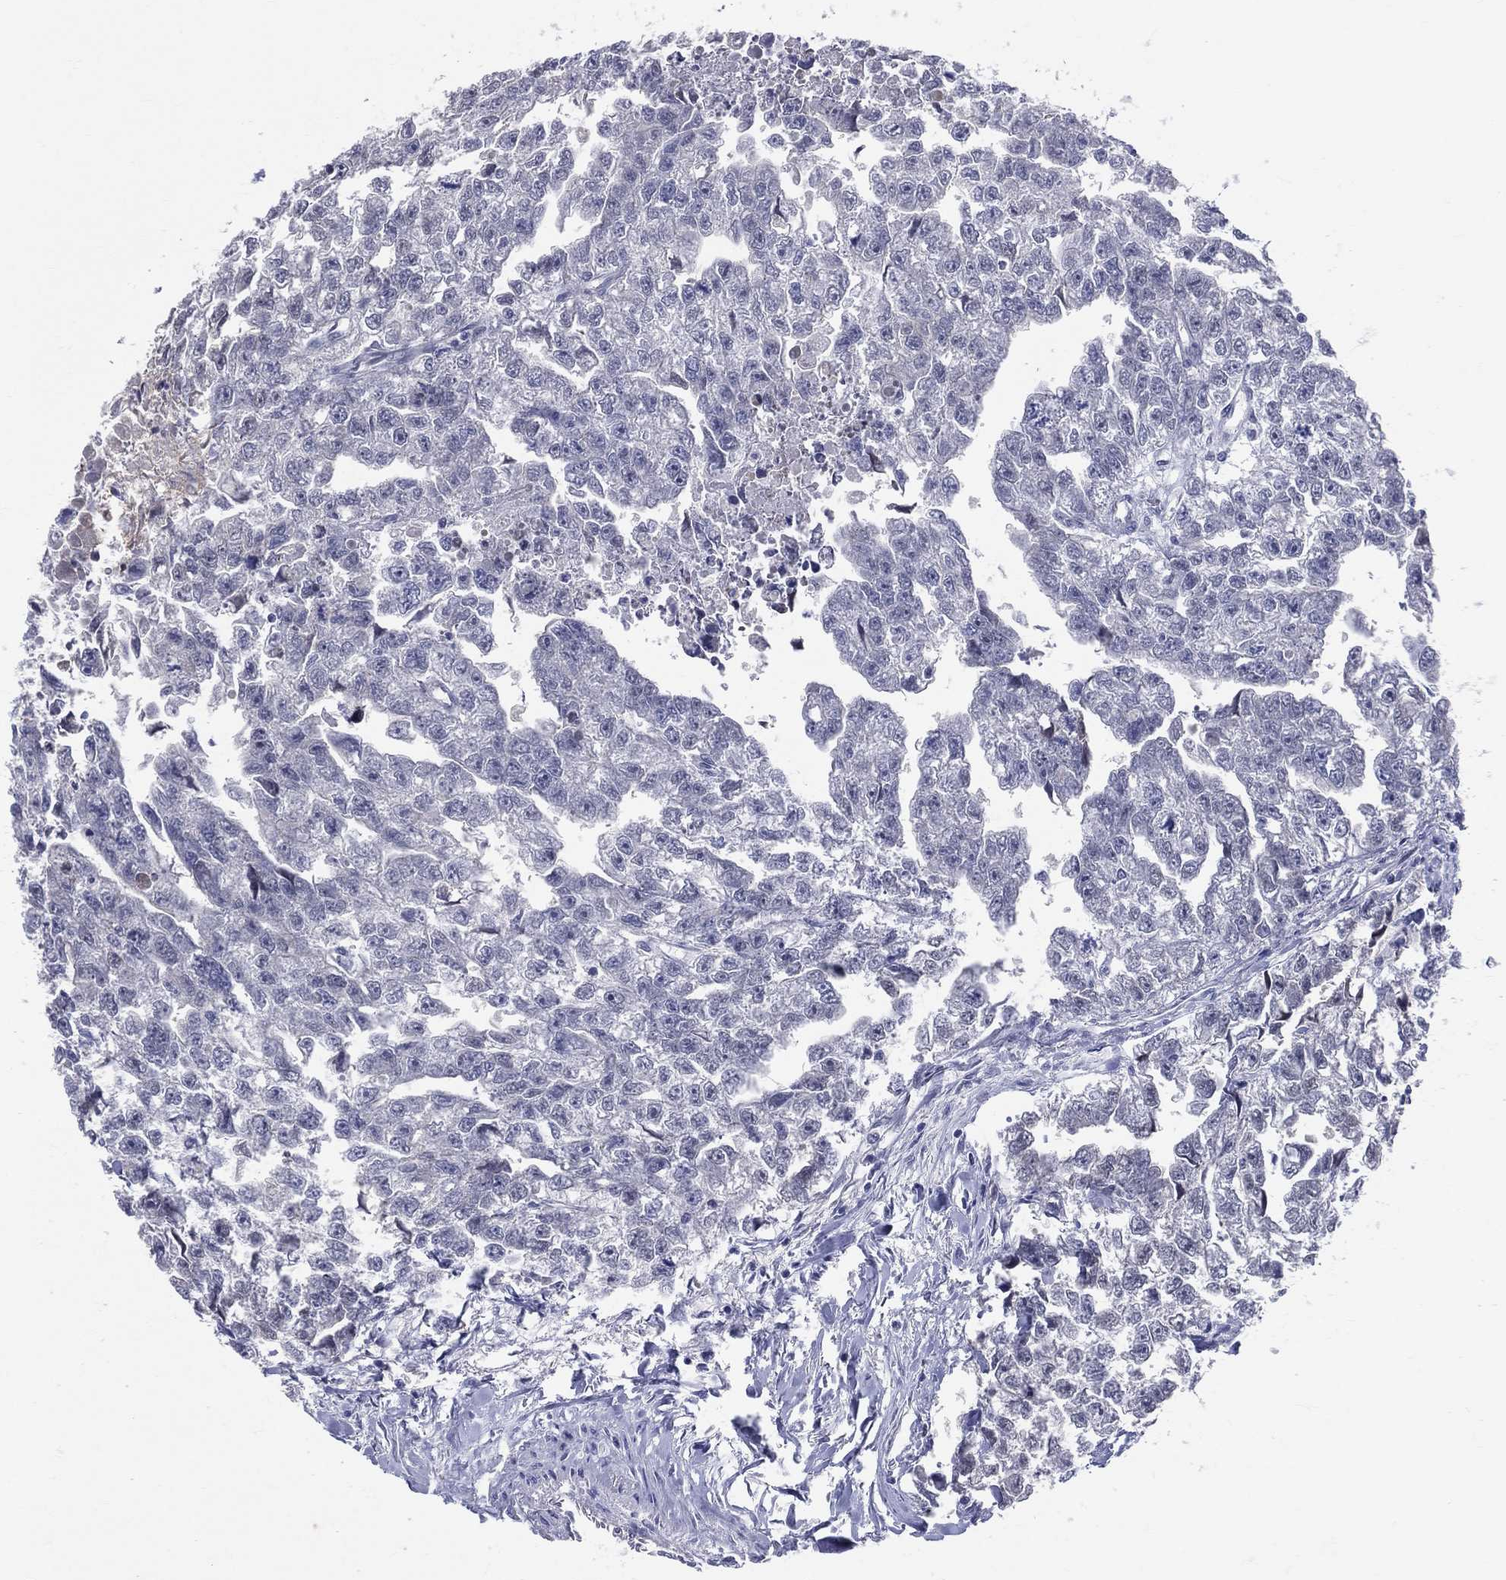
{"staining": {"intensity": "negative", "quantity": "none", "location": "none"}, "tissue": "testis cancer", "cell_type": "Tumor cells", "image_type": "cancer", "snomed": [{"axis": "morphology", "description": "Carcinoma, Embryonal, NOS"}, {"axis": "morphology", "description": "Teratoma, malignant, NOS"}, {"axis": "topography", "description": "Testis"}], "caption": "Testis cancer stained for a protein using immunohistochemistry (IHC) reveals no positivity tumor cells.", "gene": "DLG4", "patient": {"sex": "male", "age": 44}}